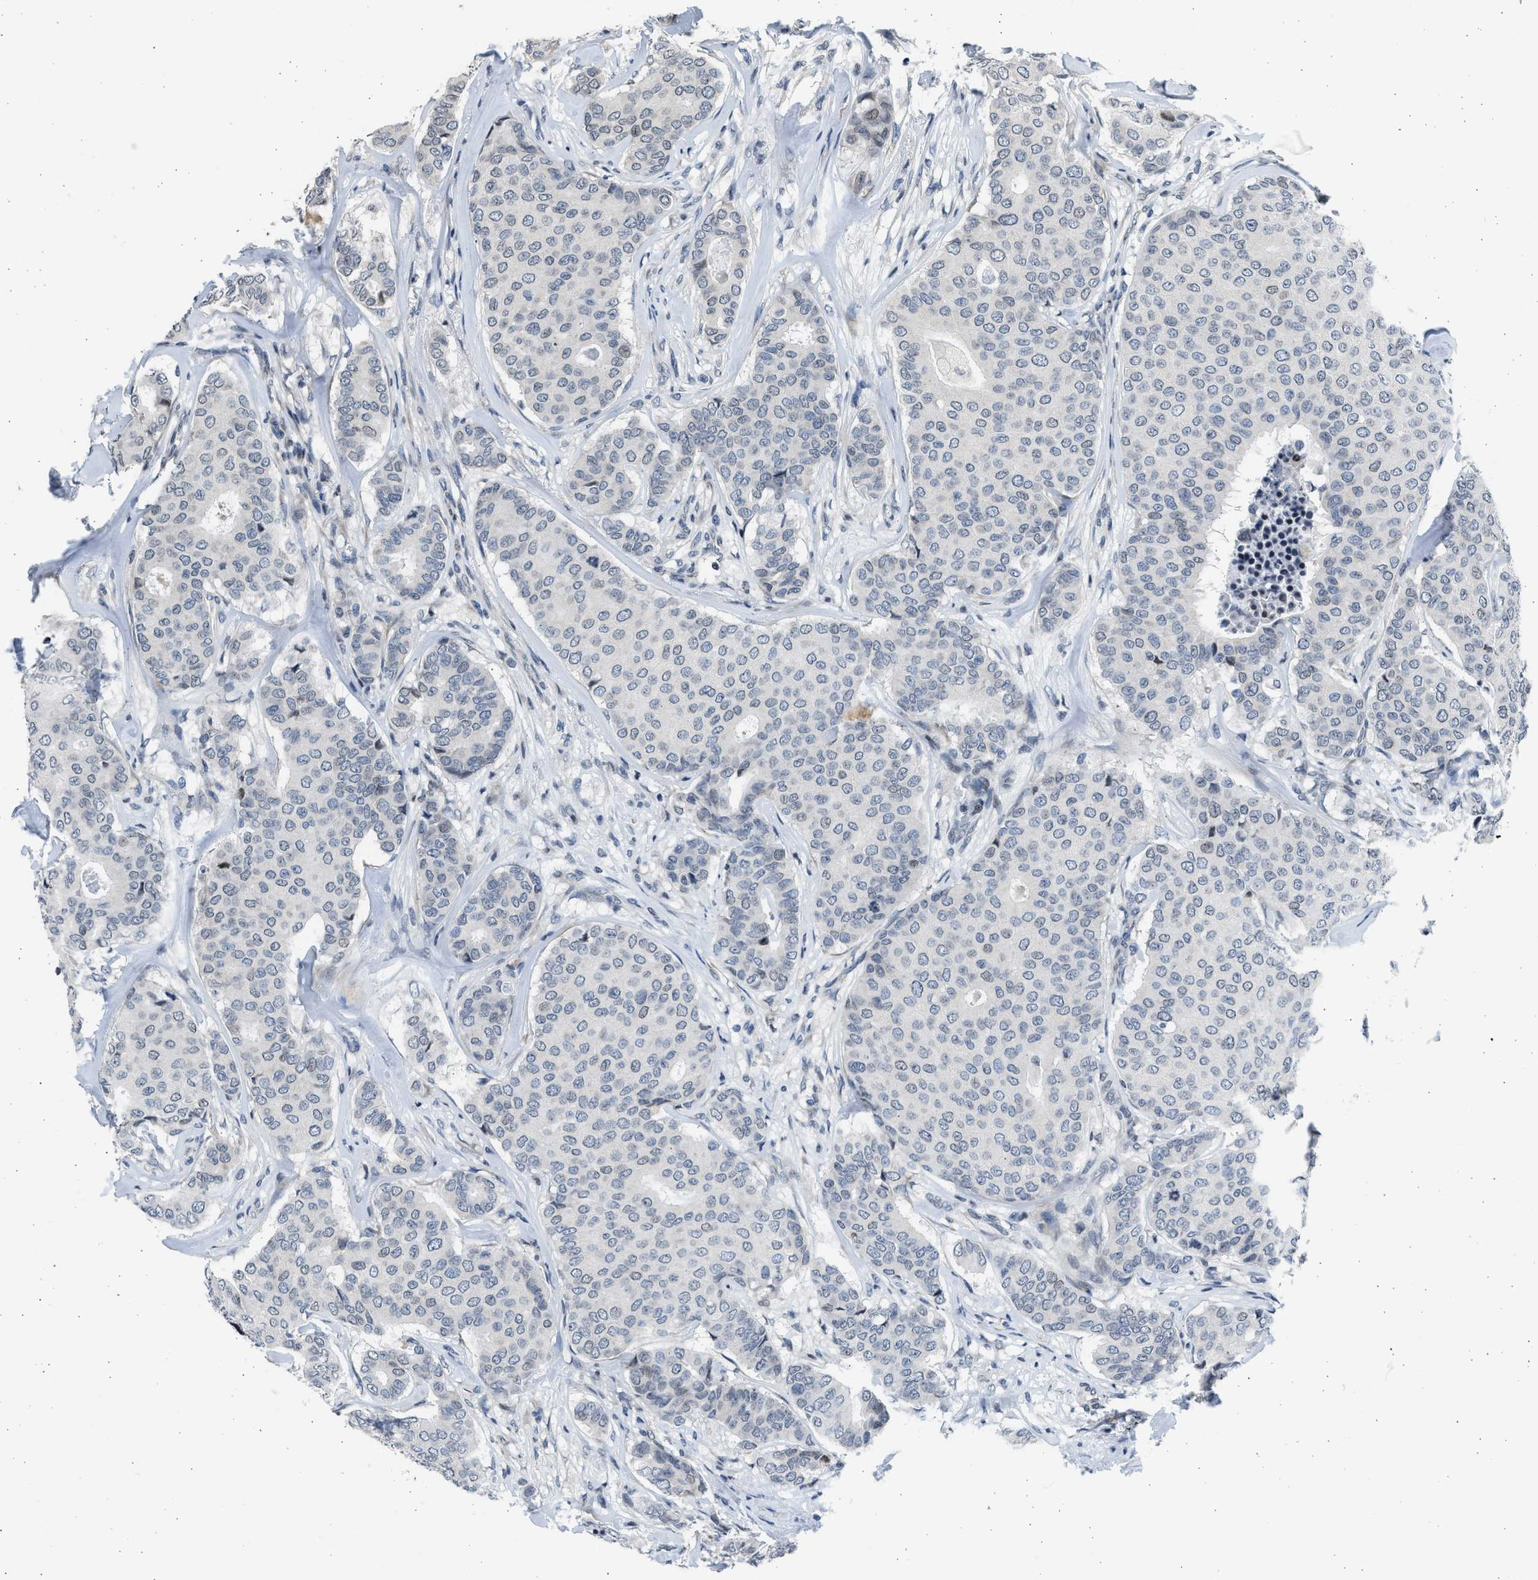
{"staining": {"intensity": "negative", "quantity": "none", "location": "none"}, "tissue": "breast cancer", "cell_type": "Tumor cells", "image_type": "cancer", "snomed": [{"axis": "morphology", "description": "Duct carcinoma"}, {"axis": "topography", "description": "Breast"}], "caption": "The histopathology image displays no staining of tumor cells in breast cancer (invasive ductal carcinoma). The staining is performed using DAB brown chromogen with nuclei counter-stained in using hematoxylin.", "gene": "HMGN3", "patient": {"sex": "female", "age": 75}}